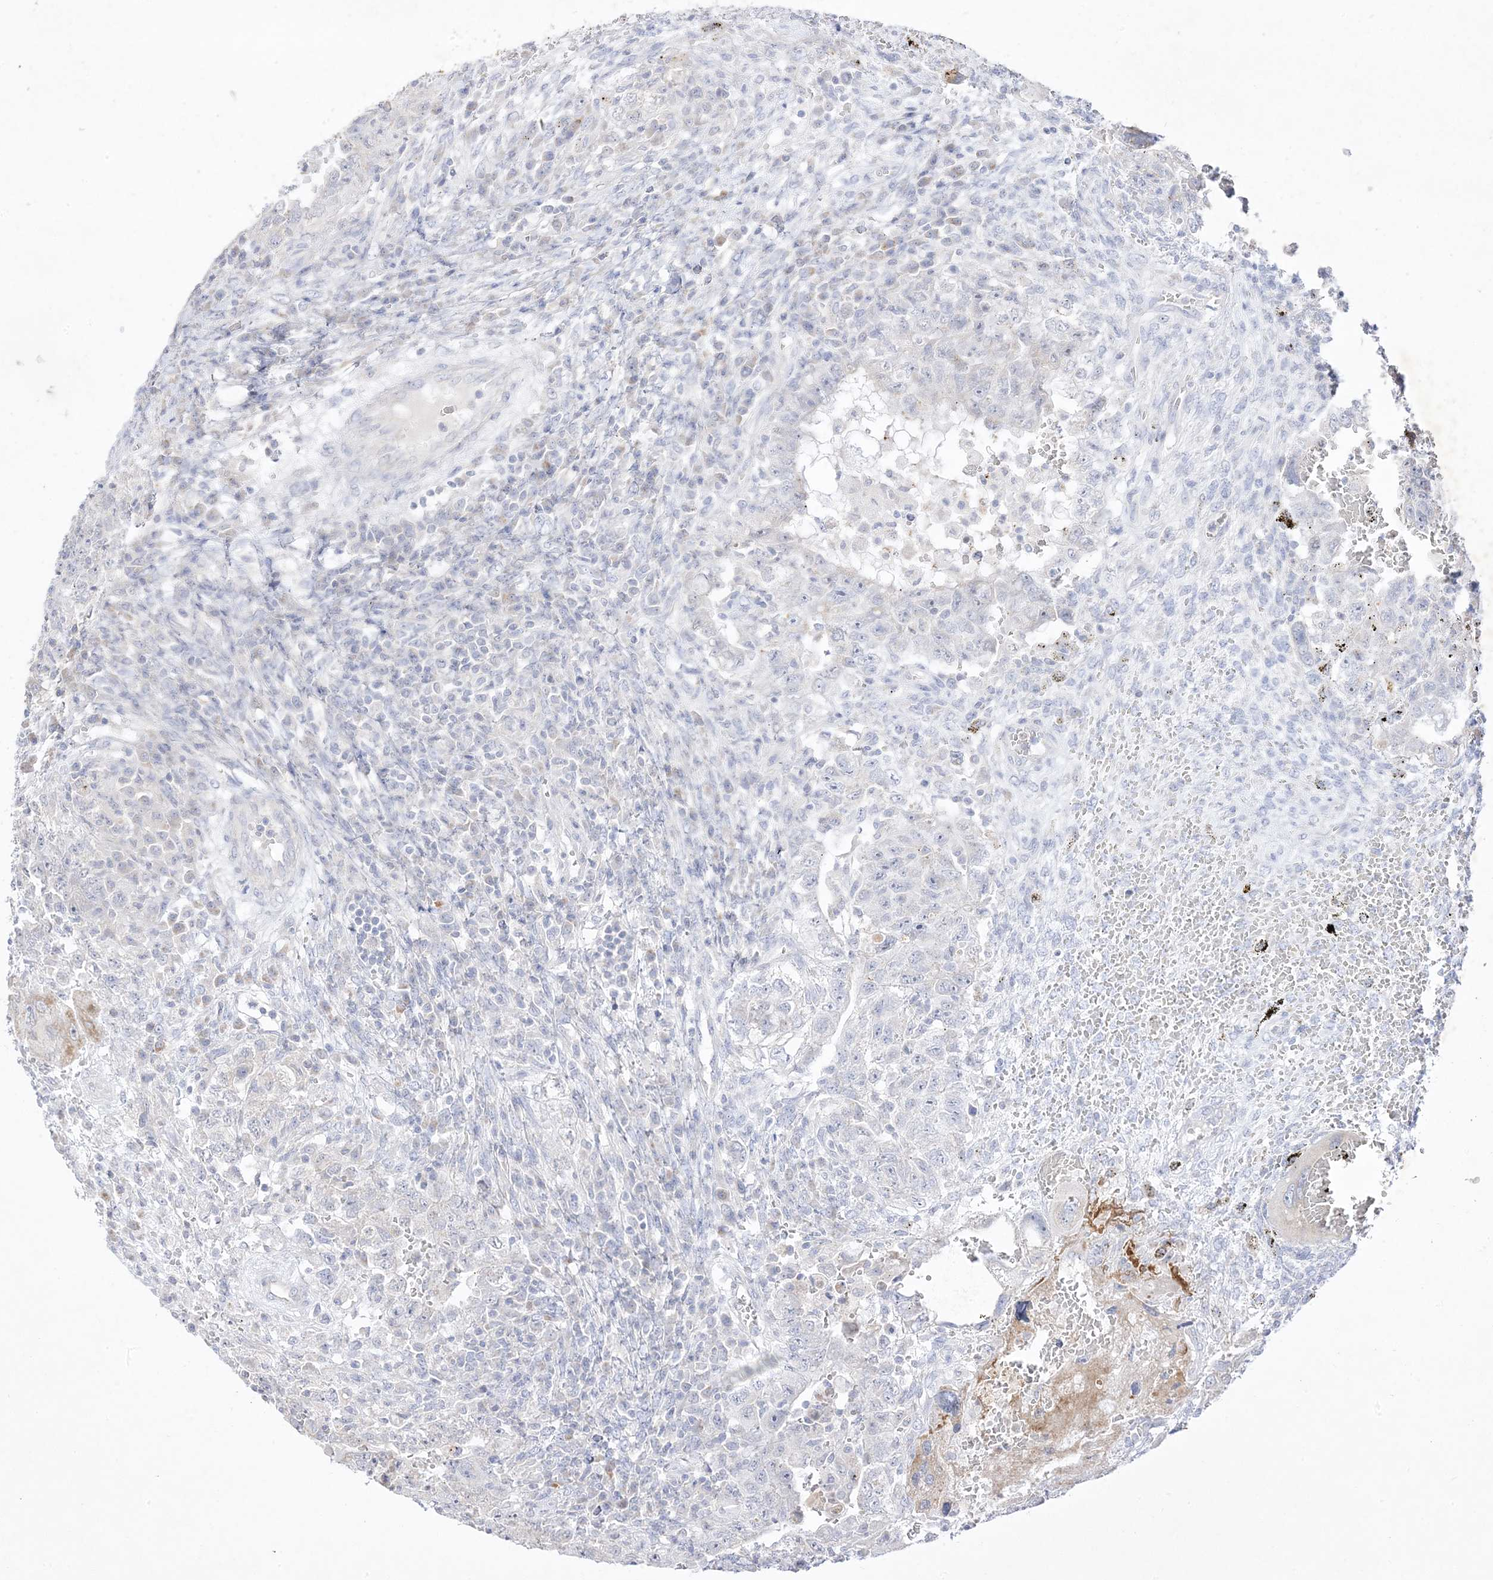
{"staining": {"intensity": "negative", "quantity": "none", "location": "none"}, "tissue": "testis cancer", "cell_type": "Tumor cells", "image_type": "cancer", "snomed": [{"axis": "morphology", "description": "Carcinoma, Embryonal, NOS"}, {"axis": "topography", "description": "Testis"}], "caption": "An IHC photomicrograph of embryonal carcinoma (testis) is shown. There is no staining in tumor cells of embryonal carcinoma (testis).", "gene": "TRANK1", "patient": {"sex": "male", "age": 26}}